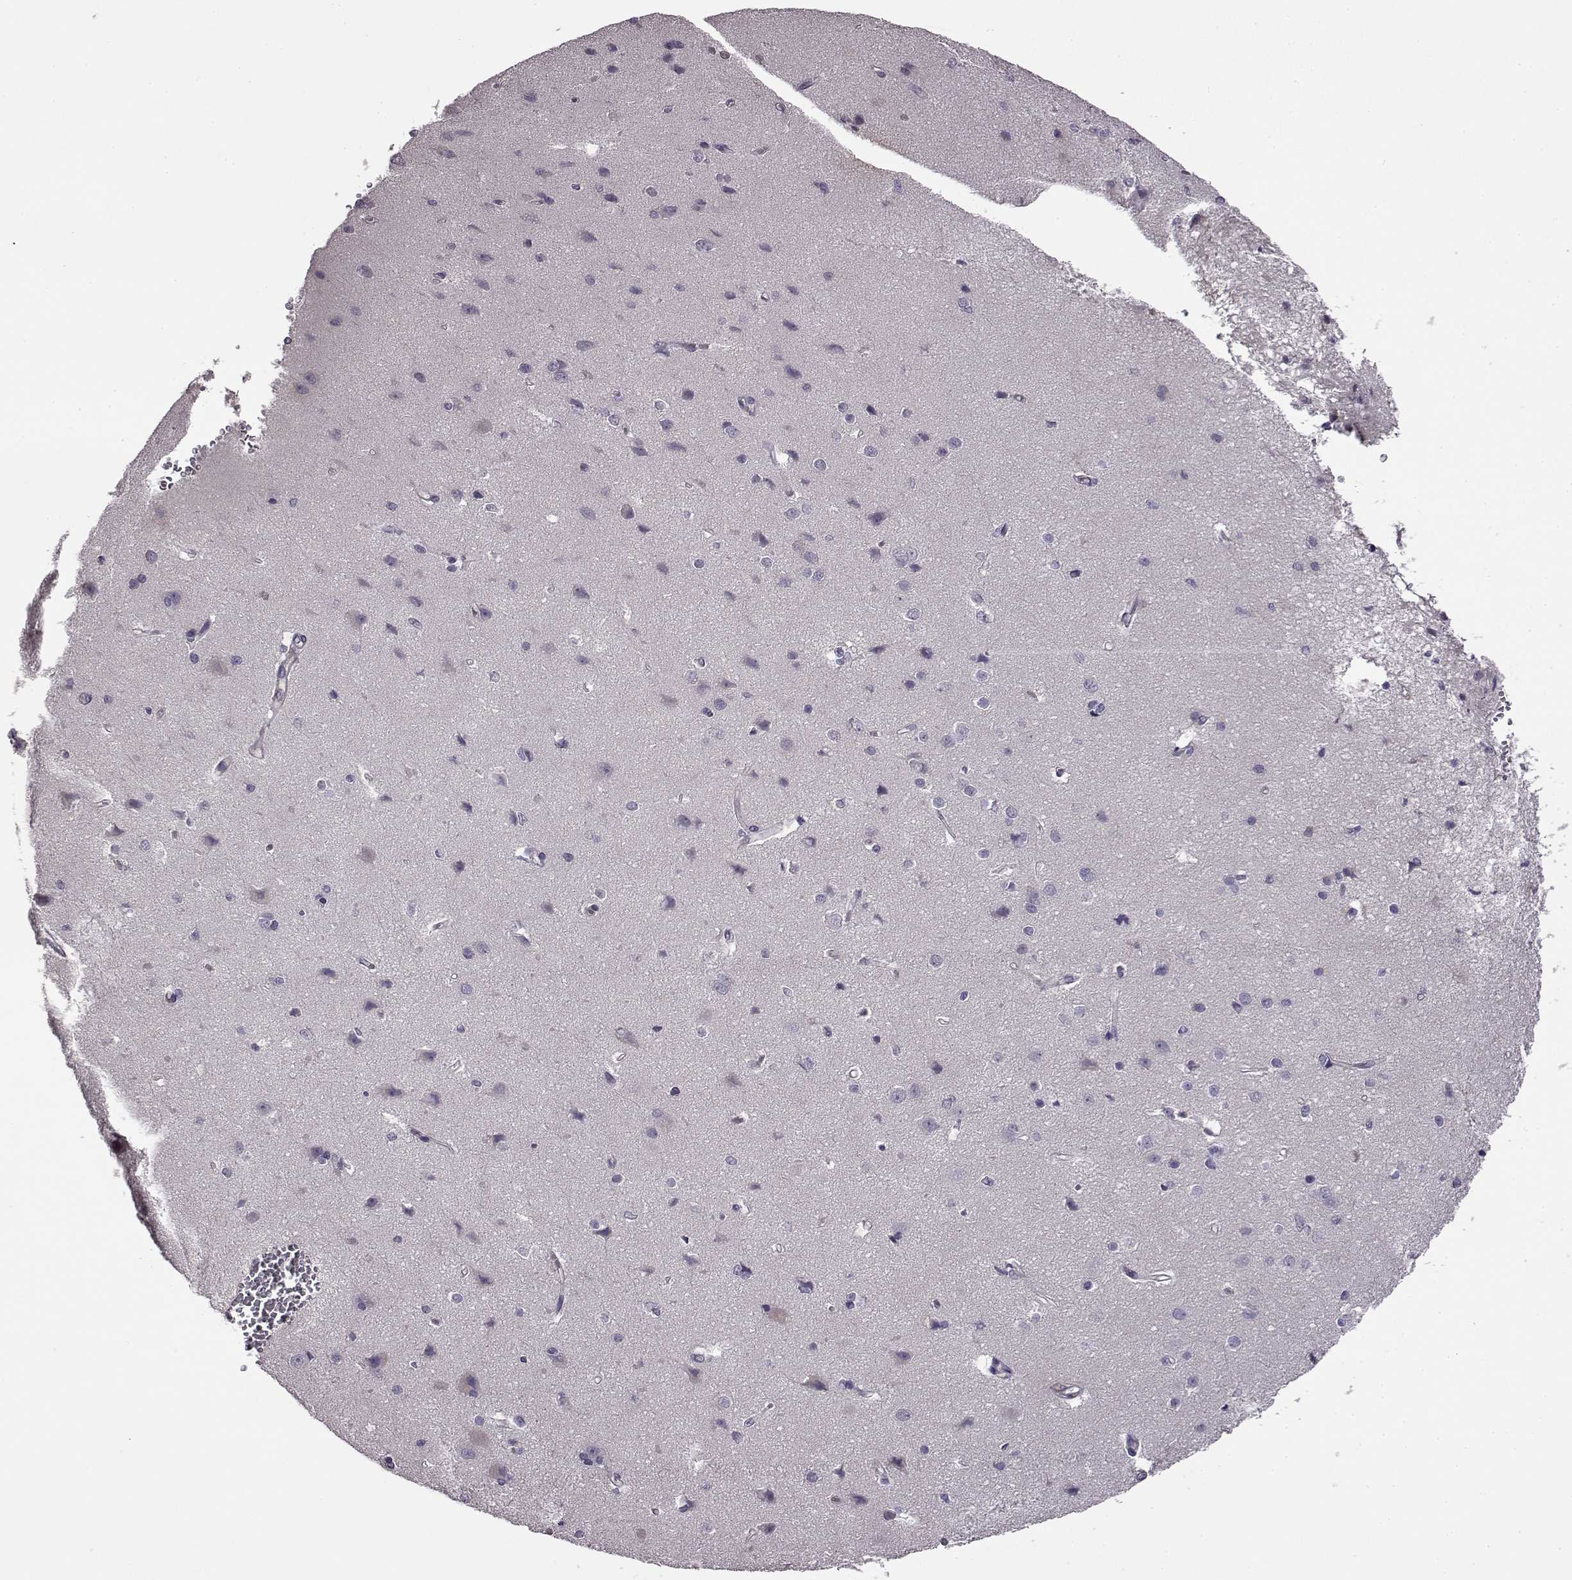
{"staining": {"intensity": "negative", "quantity": "none", "location": "none"}, "tissue": "cerebral cortex", "cell_type": "Endothelial cells", "image_type": "normal", "snomed": [{"axis": "morphology", "description": "Normal tissue, NOS"}, {"axis": "topography", "description": "Cerebral cortex"}], "caption": "An immunohistochemistry (IHC) photomicrograph of benign cerebral cortex is shown. There is no staining in endothelial cells of cerebral cortex.", "gene": "EDDM3B", "patient": {"sex": "male", "age": 37}}